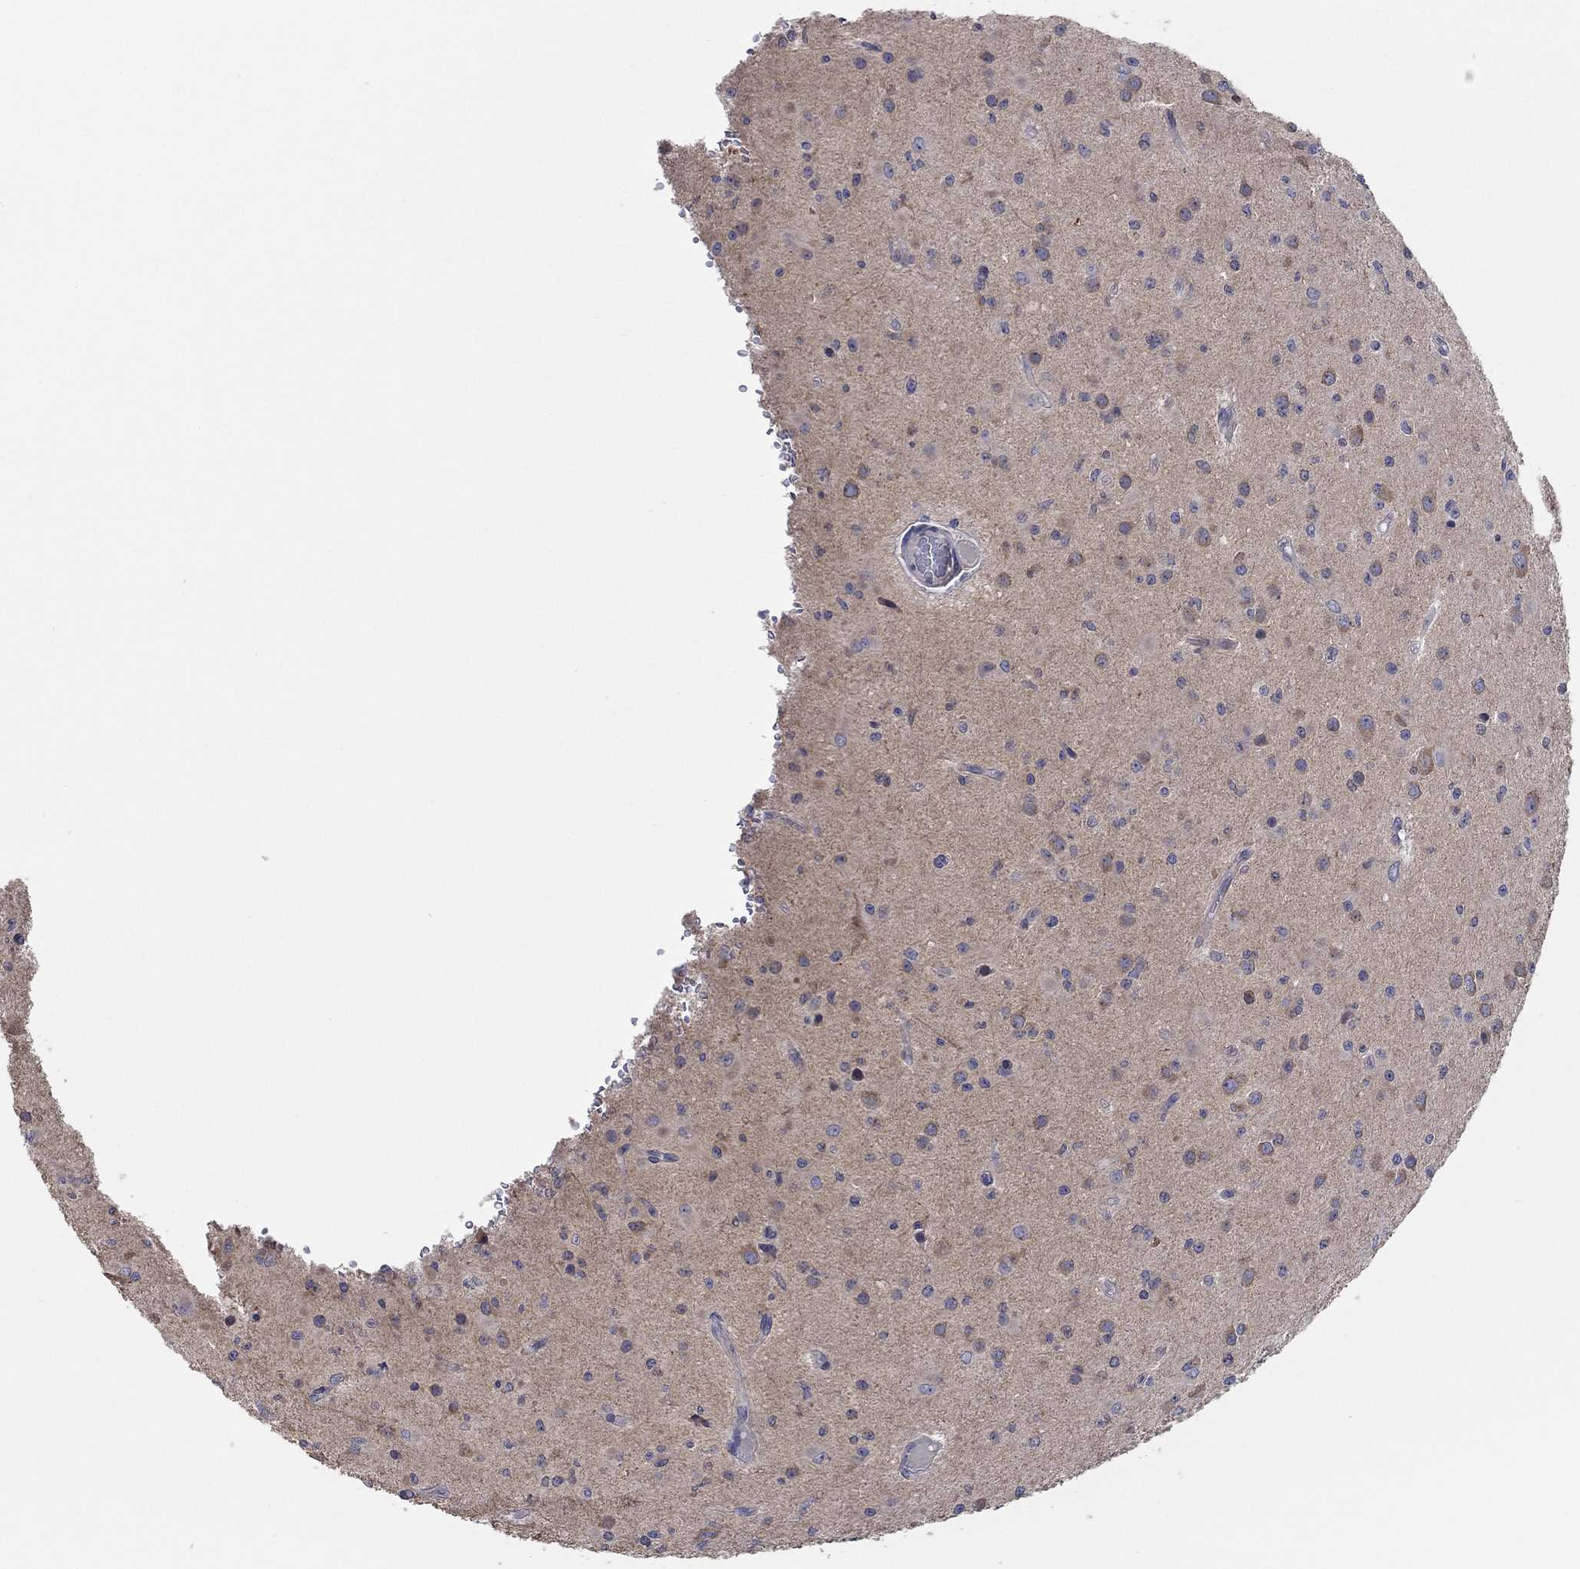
{"staining": {"intensity": "negative", "quantity": "none", "location": "none"}, "tissue": "glioma", "cell_type": "Tumor cells", "image_type": "cancer", "snomed": [{"axis": "morphology", "description": "Glioma, malignant, Low grade"}, {"axis": "topography", "description": "Brain"}], "caption": "A micrograph of glioma stained for a protein demonstrates no brown staining in tumor cells.", "gene": "DOCK3", "patient": {"sex": "female", "age": 45}}